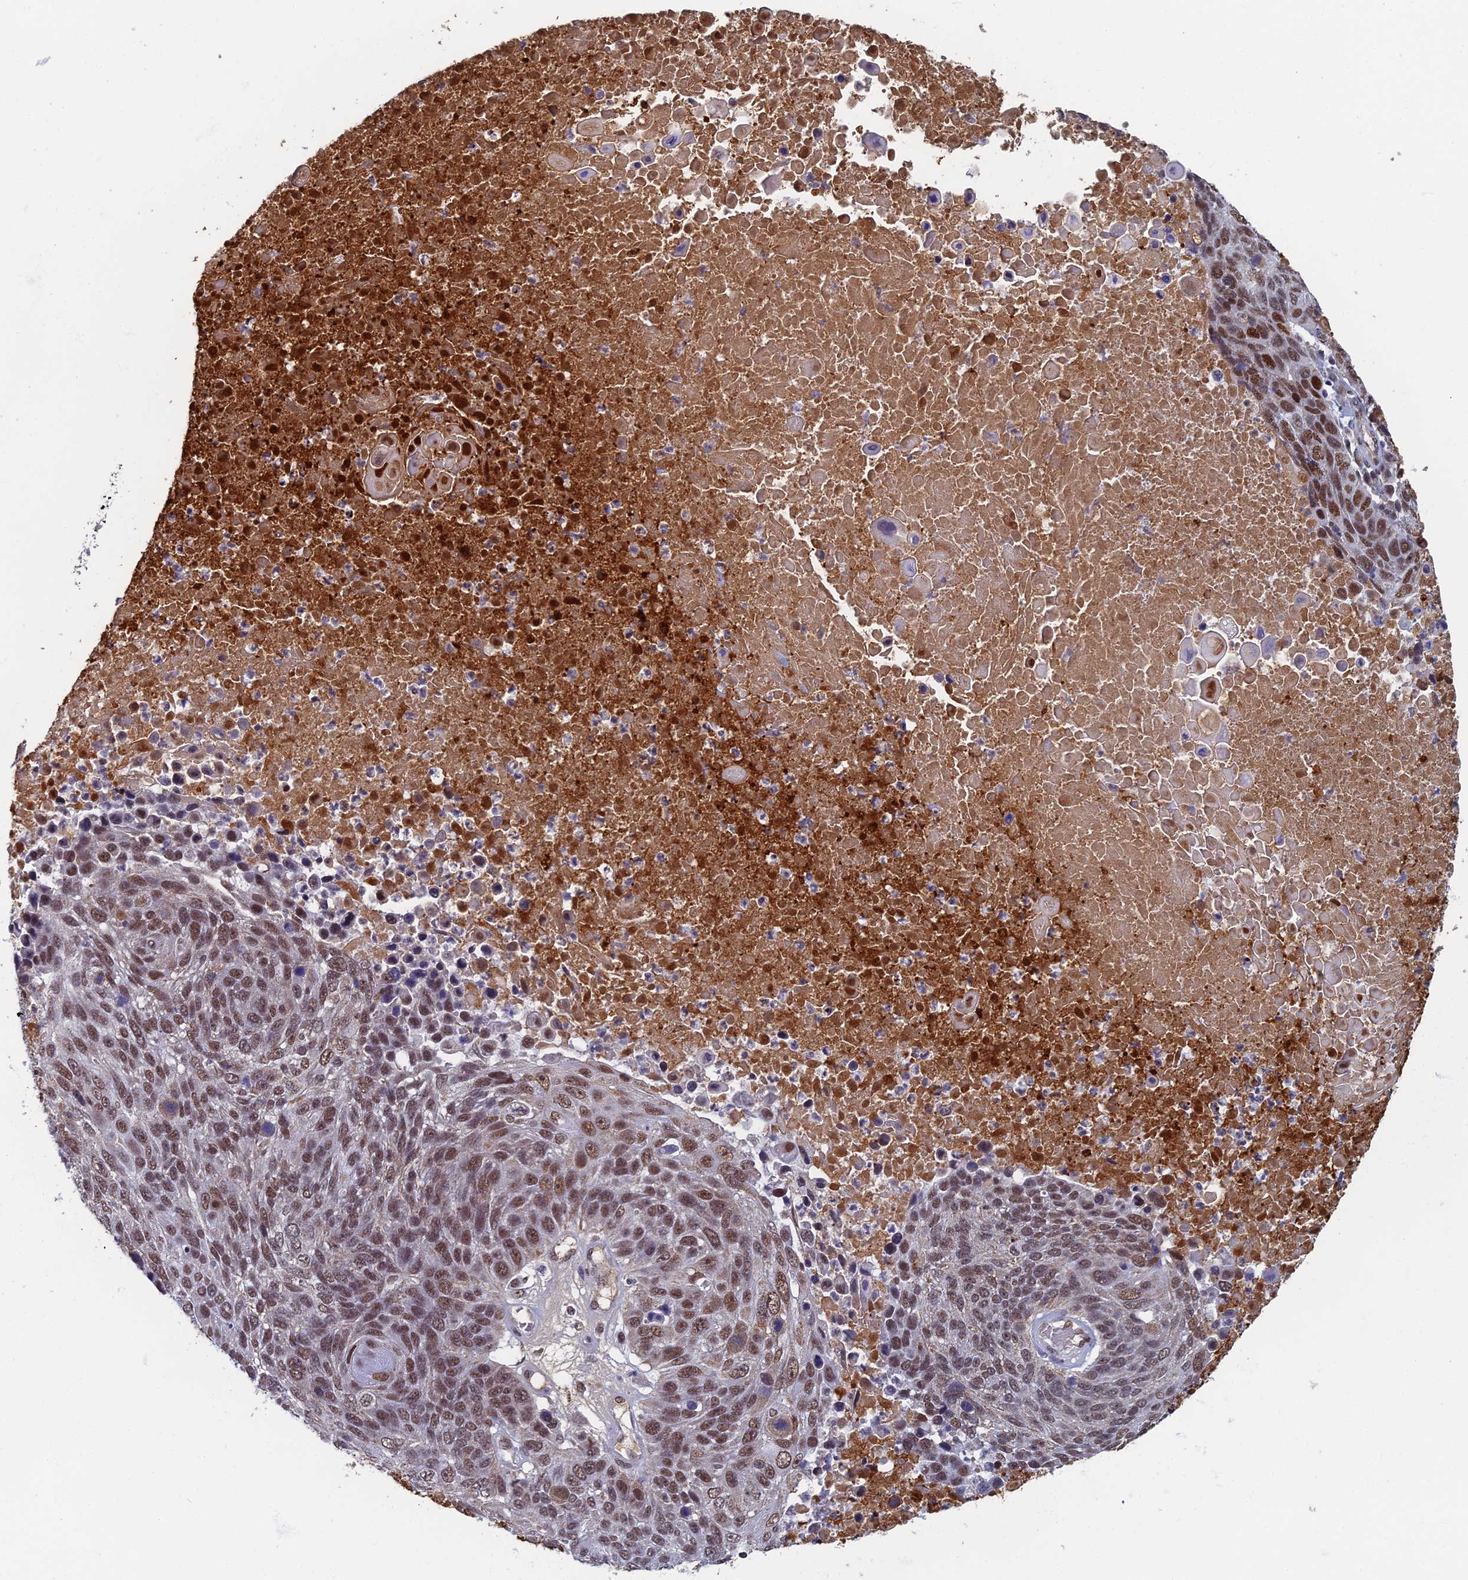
{"staining": {"intensity": "moderate", "quantity": ">75%", "location": "nuclear"}, "tissue": "lung cancer", "cell_type": "Tumor cells", "image_type": "cancer", "snomed": [{"axis": "morphology", "description": "Normal tissue, NOS"}, {"axis": "morphology", "description": "Squamous cell carcinoma, NOS"}, {"axis": "topography", "description": "Lymph node"}, {"axis": "topography", "description": "Lung"}], "caption": "Immunohistochemical staining of lung cancer shows medium levels of moderate nuclear protein positivity in about >75% of tumor cells. (DAB (3,3'-diaminobenzidine) IHC, brown staining for protein, blue staining for nuclei).", "gene": "TAF13", "patient": {"sex": "male", "age": 66}}